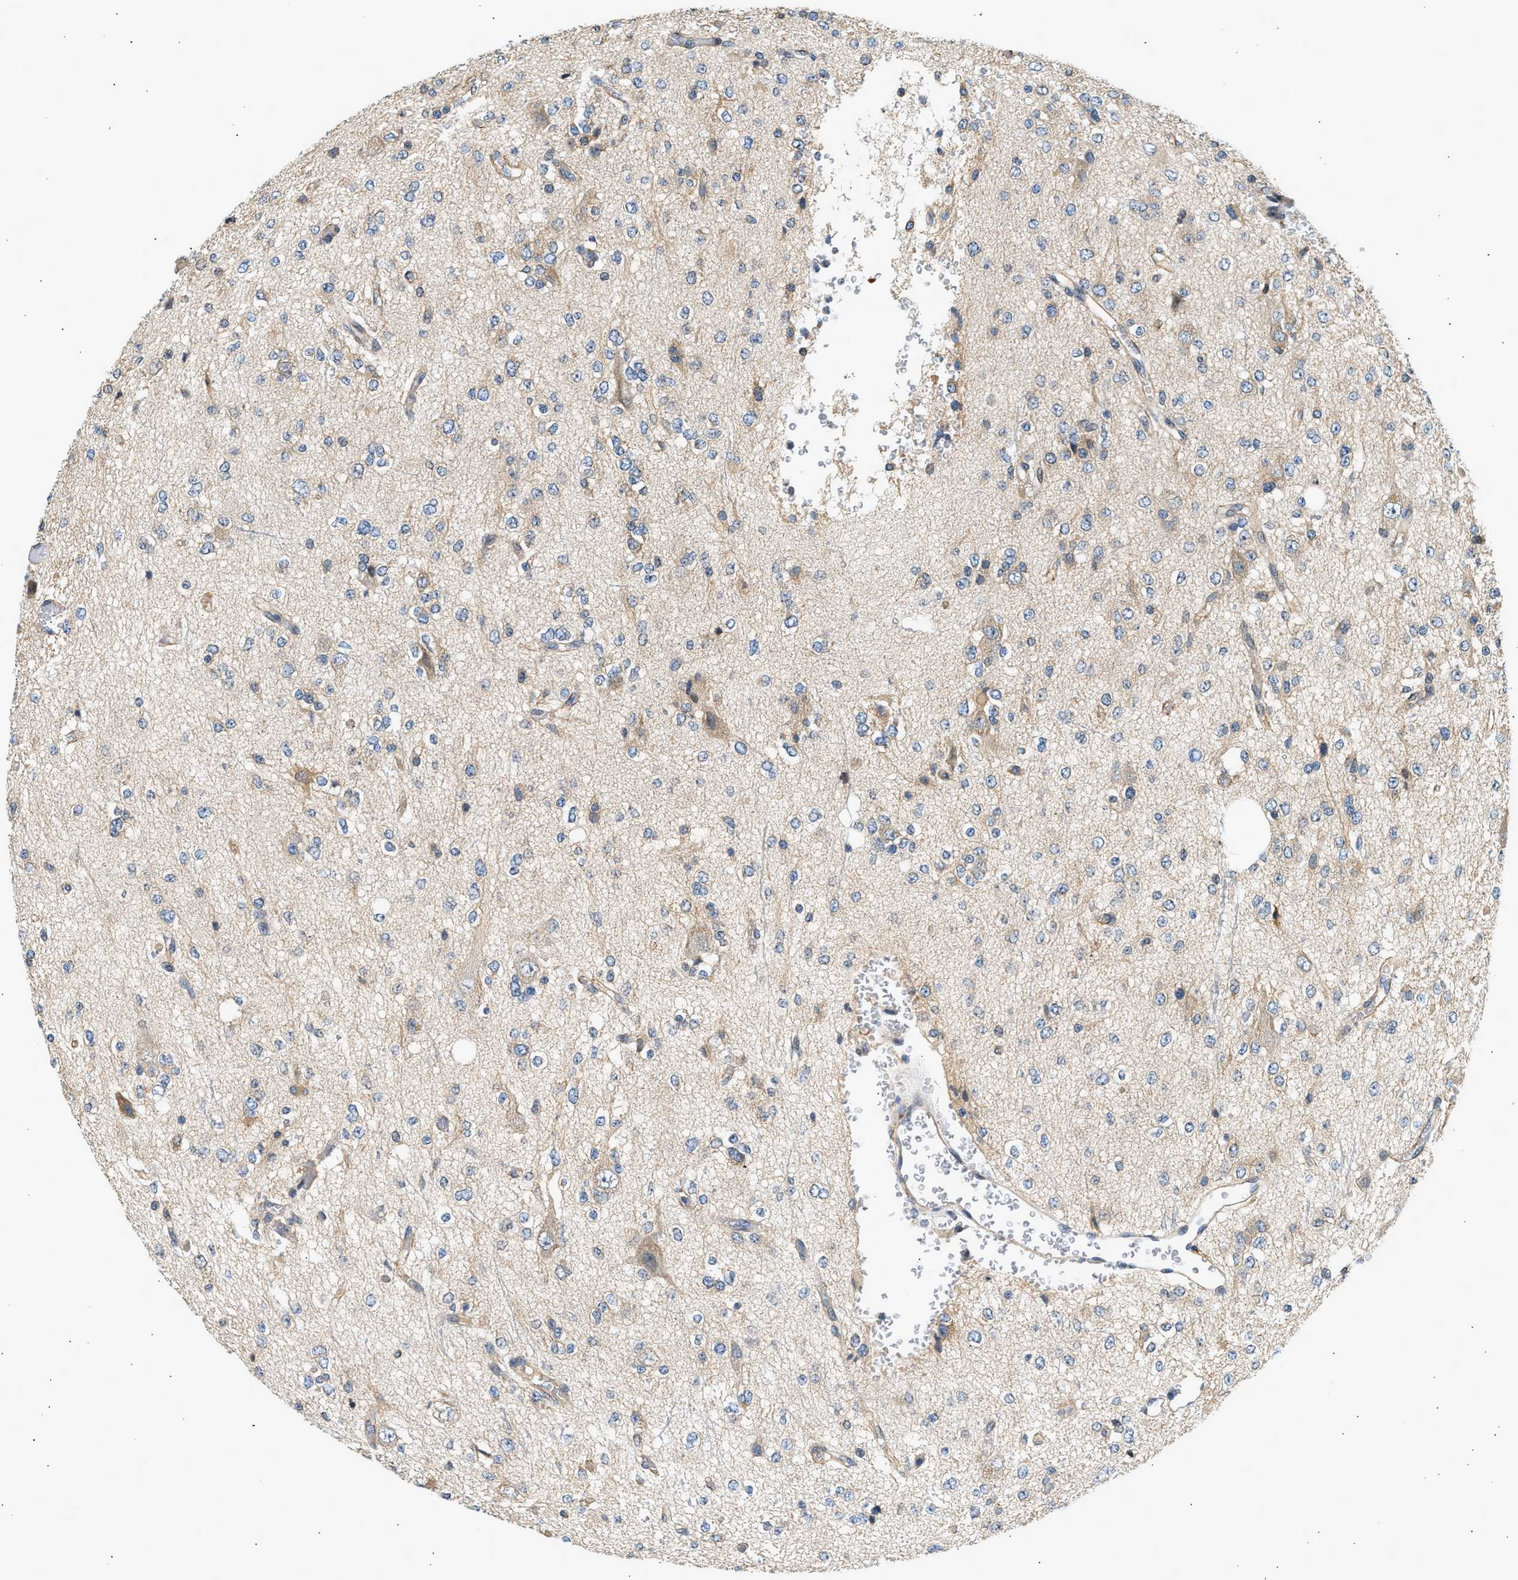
{"staining": {"intensity": "negative", "quantity": "none", "location": "none"}, "tissue": "glioma", "cell_type": "Tumor cells", "image_type": "cancer", "snomed": [{"axis": "morphology", "description": "Glioma, malignant, Low grade"}, {"axis": "topography", "description": "Brain"}], "caption": "Tumor cells are negative for brown protein staining in malignant glioma (low-grade).", "gene": "WDR31", "patient": {"sex": "male", "age": 38}}